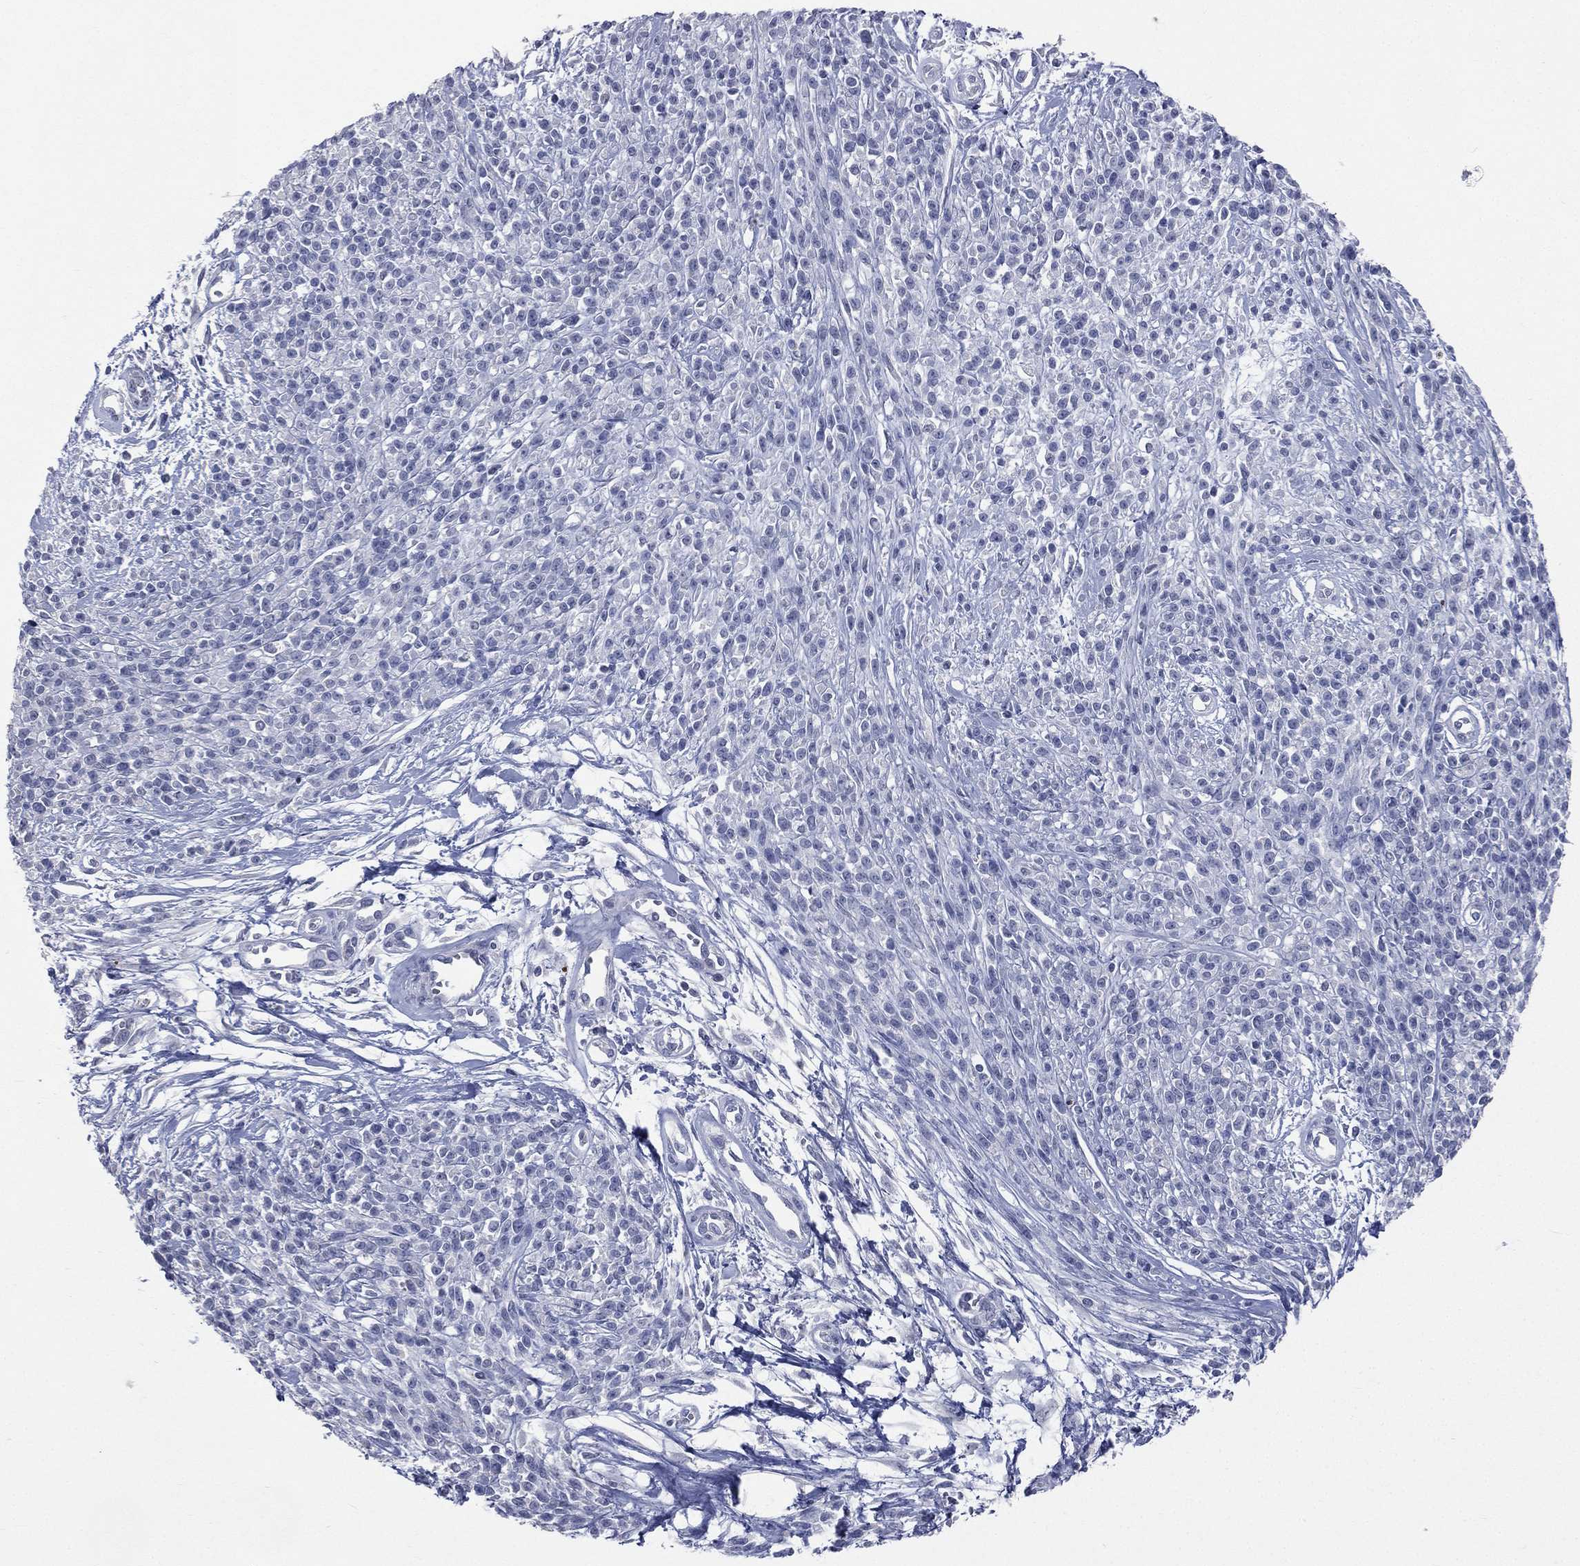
{"staining": {"intensity": "negative", "quantity": "none", "location": "none"}, "tissue": "melanoma", "cell_type": "Tumor cells", "image_type": "cancer", "snomed": [{"axis": "morphology", "description": "Malignant melanoma, NOS"}, {"axis": "topography", "description": "Skin"}, {"axis": "topography", "description": "Skin of trunk"}], "caption": "Melanoma was stained to show a protein in brown. There is no significant positivity in tumor cells.", "gene": "DMKN", "patient": {"sex": "male", "age": 74}}